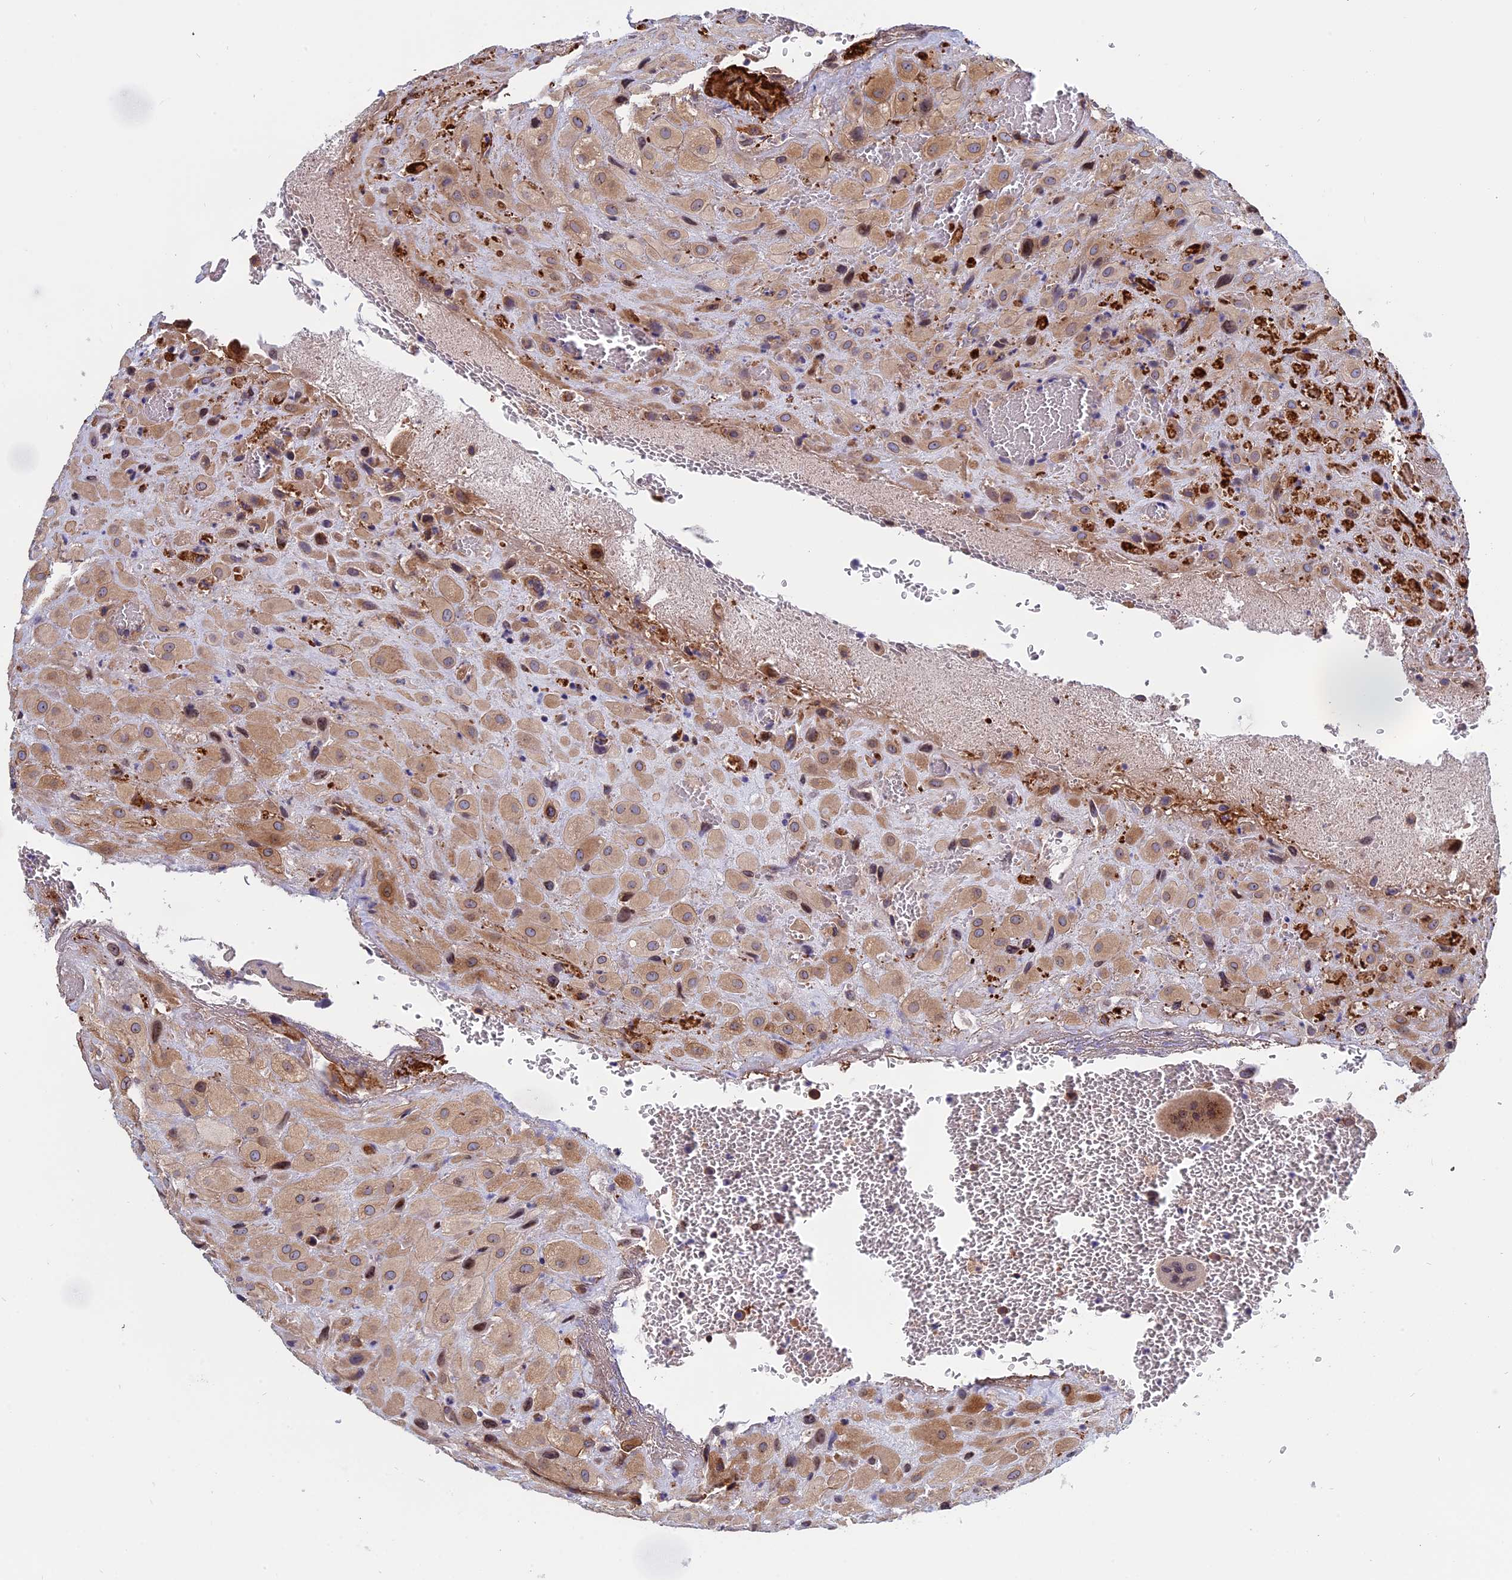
{"staining": {"intensity": "moderate", "quantity": "25%-75%", "location": "cytoplasmic/membranous,nuclear"}, "tissue": "placenta", "cell_type": "Decidual cells", "image_type": "normal", "snomed": [{"axis": "morphology", "description": "Normal tissue, NOS"}, {"axis": "topography", "description": "Placenta"}], "caption": "The histopathology image shows immunohistochemical staining of normal placenta. There is moderate cytoplasmic/membranous,nuclear expression is appreciated in about 25%-75% of decidual cells.", "gene": "NAA10", "patient": {"sex": "female", "age": 35}}